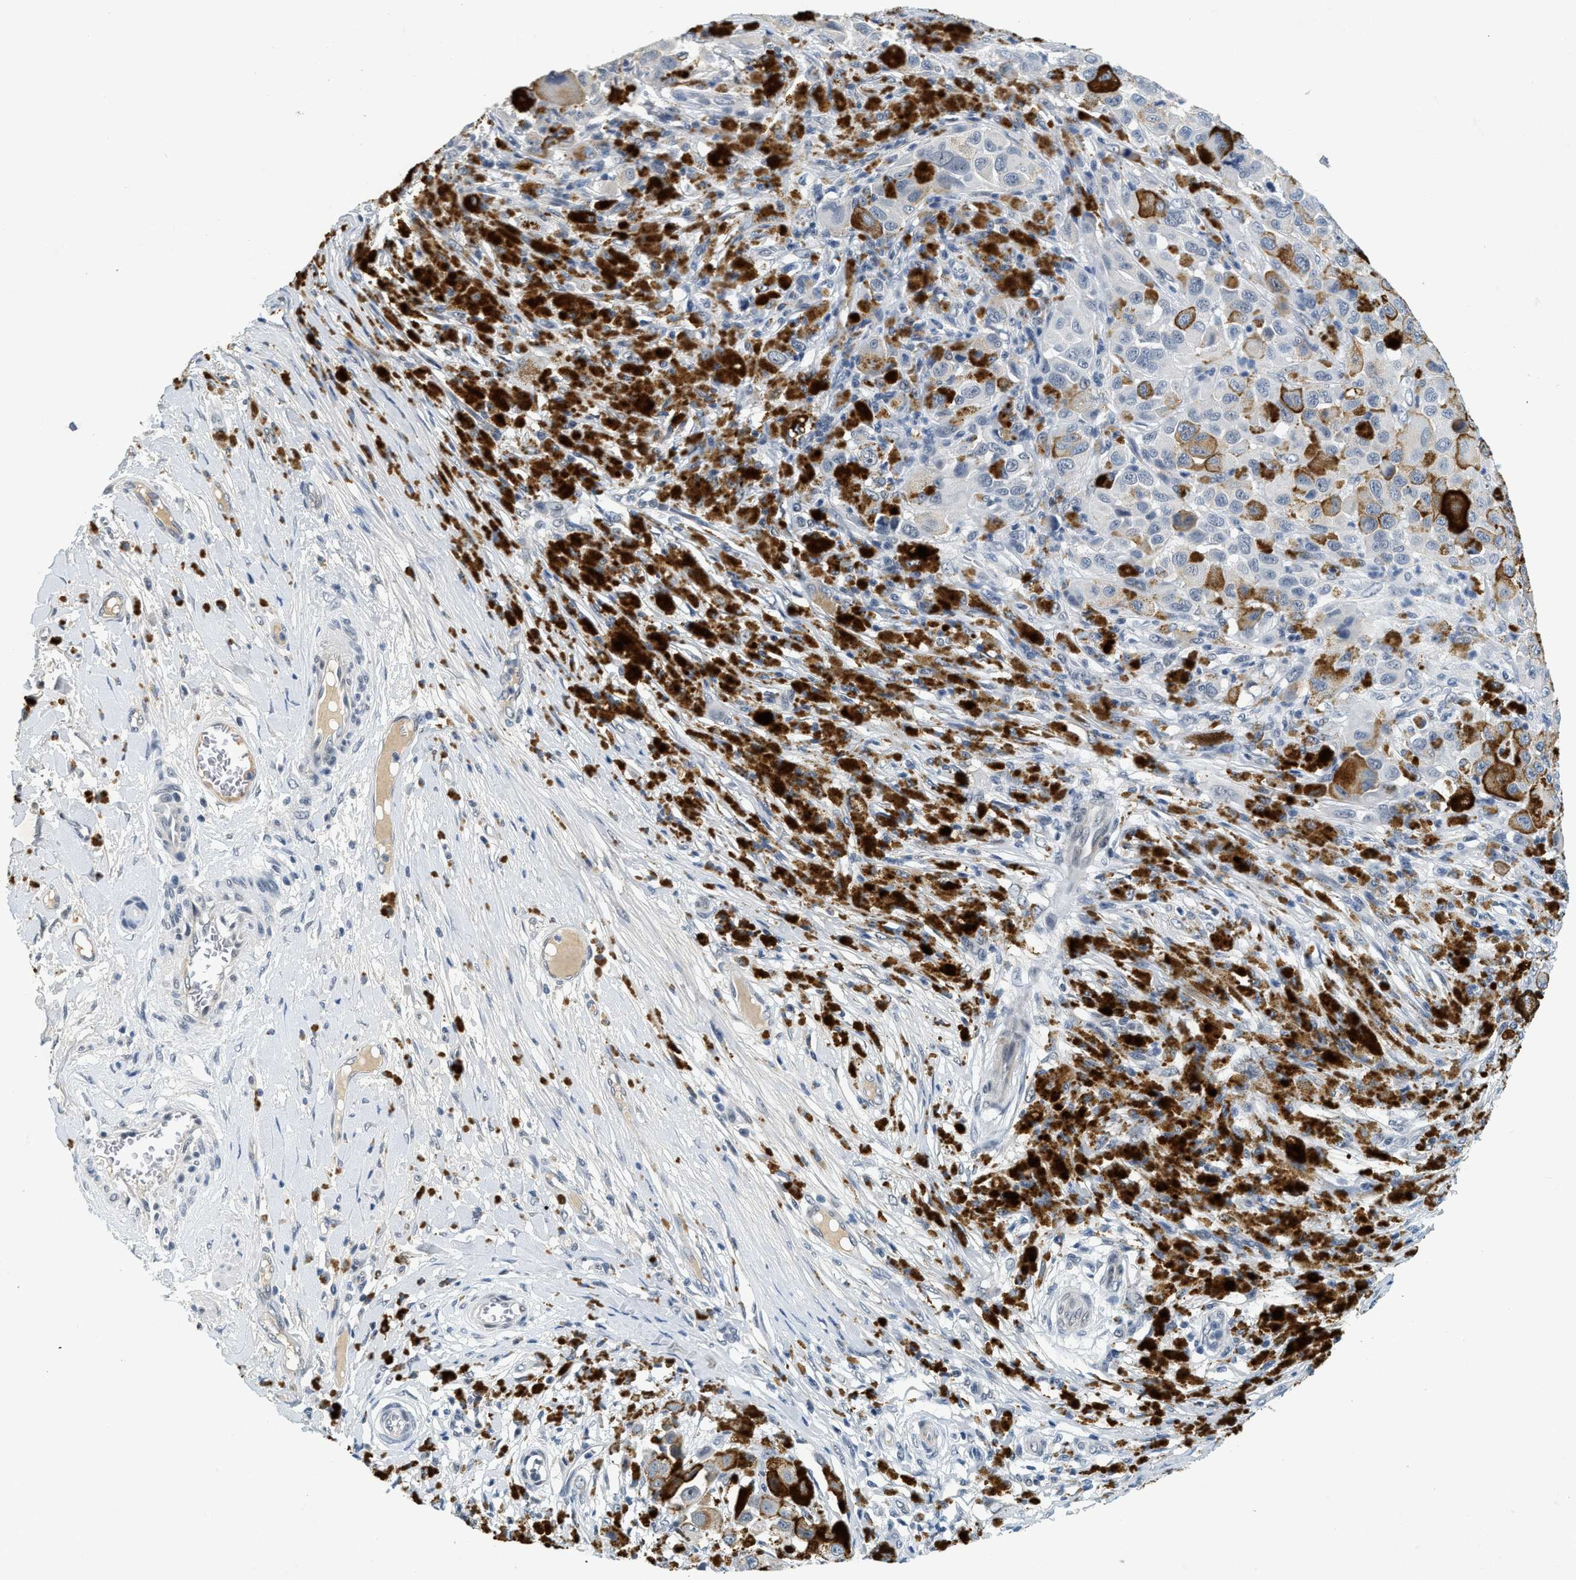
{"staining": {"intensity": "negative", "quantity": "none", "location": "none"}, "tissue": "melanoma", "cell_type": "Tumor cells", "image_type": "cancer", "snomed": [{"axis": "morphology", "description": "Malignant melanoma, NOS"}, {"axis": "topography", "description": "Skin"}], "caption": "A micrograph of human malignant melanoma is negative for staining in tumor cells. (Brightfield microscopy of DAB (3,3'-diaminobenzidine) IHC at high magnification).", "gene": "MZF1", "patient": {"sex": "male", "age": 96}}